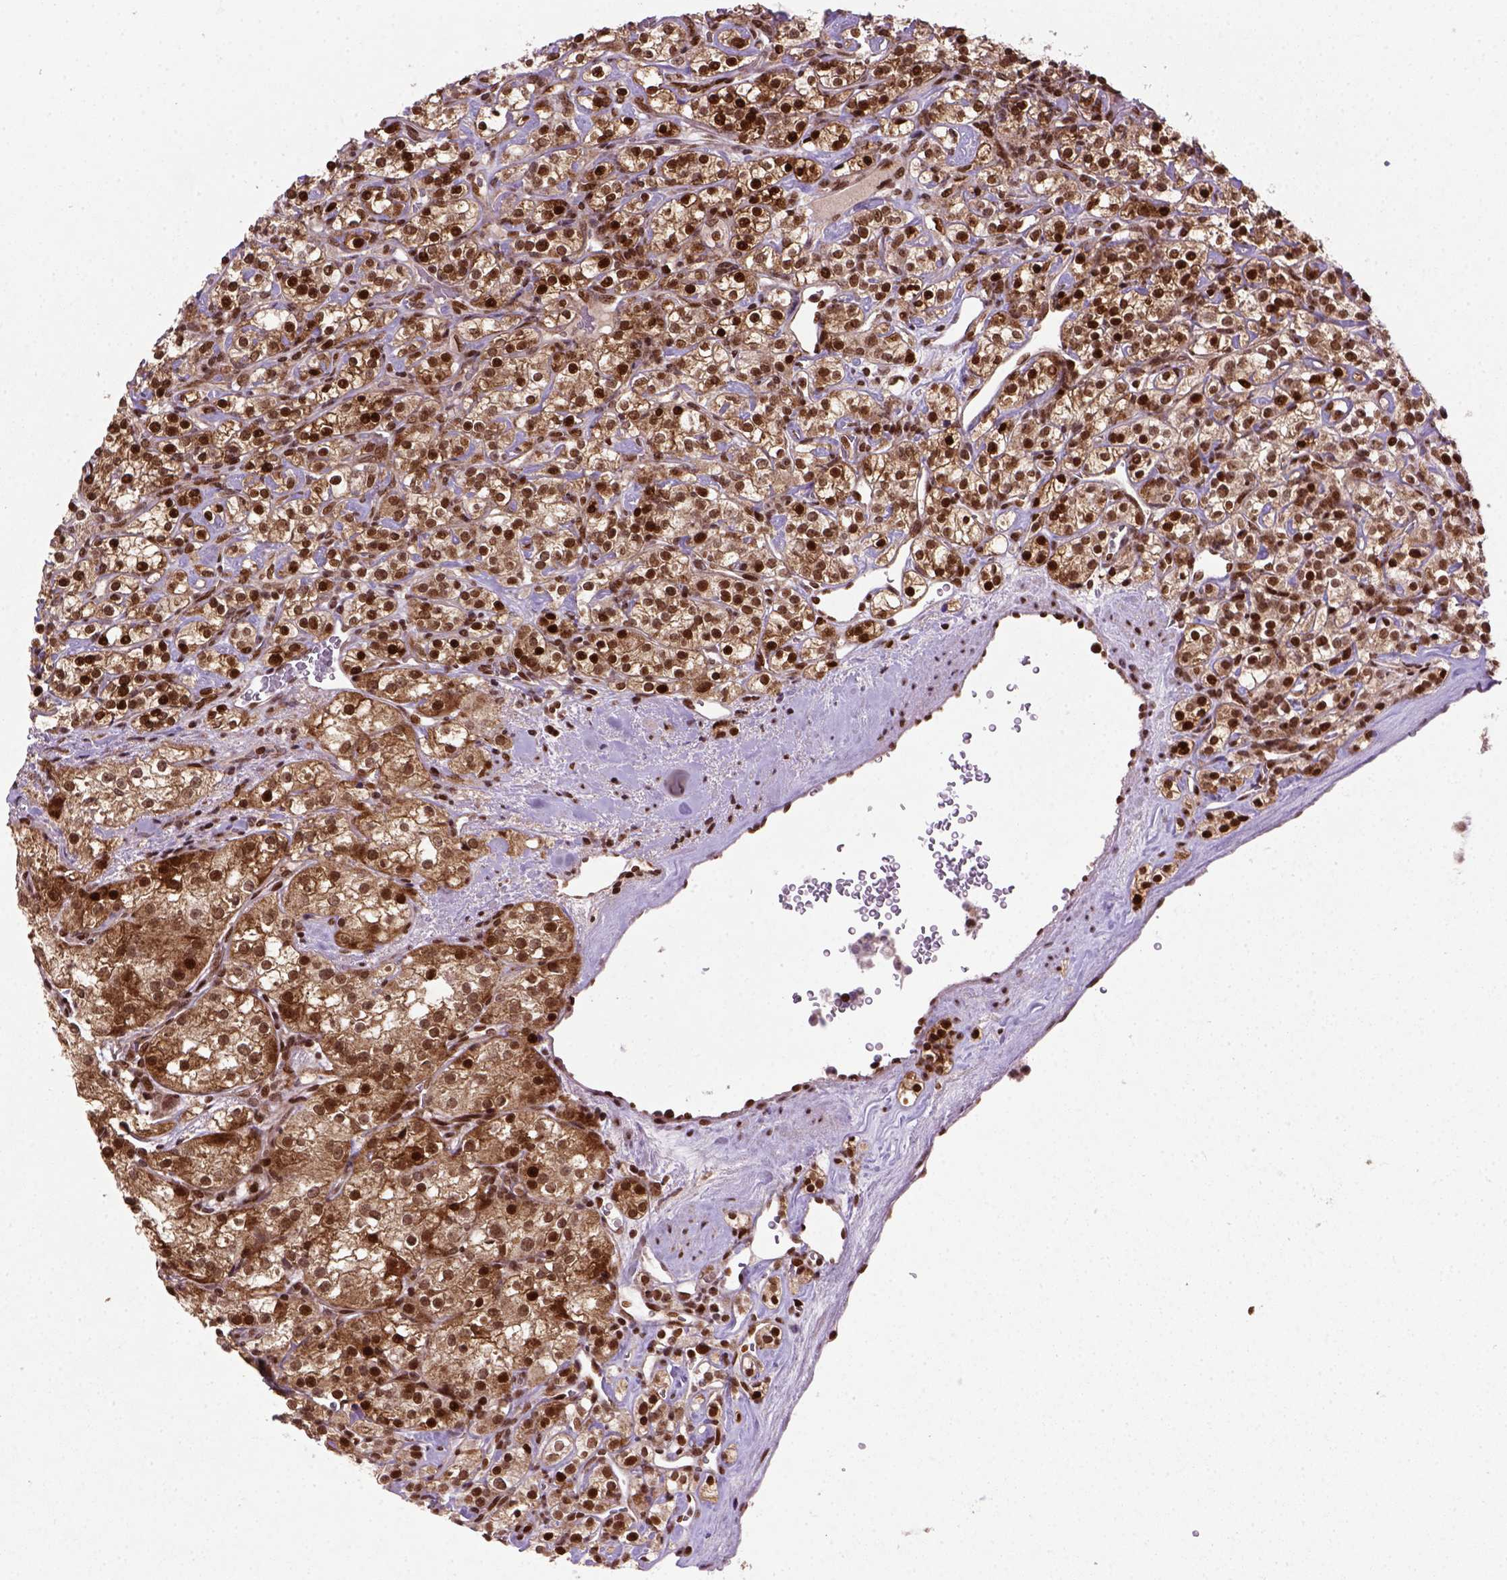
{"staining": {"intensity": "strong", "quantity": ">75%", "location": "nuclear"}, "tissue": "renal cancer", "cell_type": "Tumor cells", "image_type": "cancer", "snomed": [{"axis": "morphology", "description": "Adenocarcinoma, NOS"}, {"axis": "topography", "description": "Kidney"}], "caption": "This is an image of IHC staining of renal cancer, which shows strong expression in the nuclear of tumor cells.", "gene": "MGMT", "patient": {"sex": "male", "age": 77}}